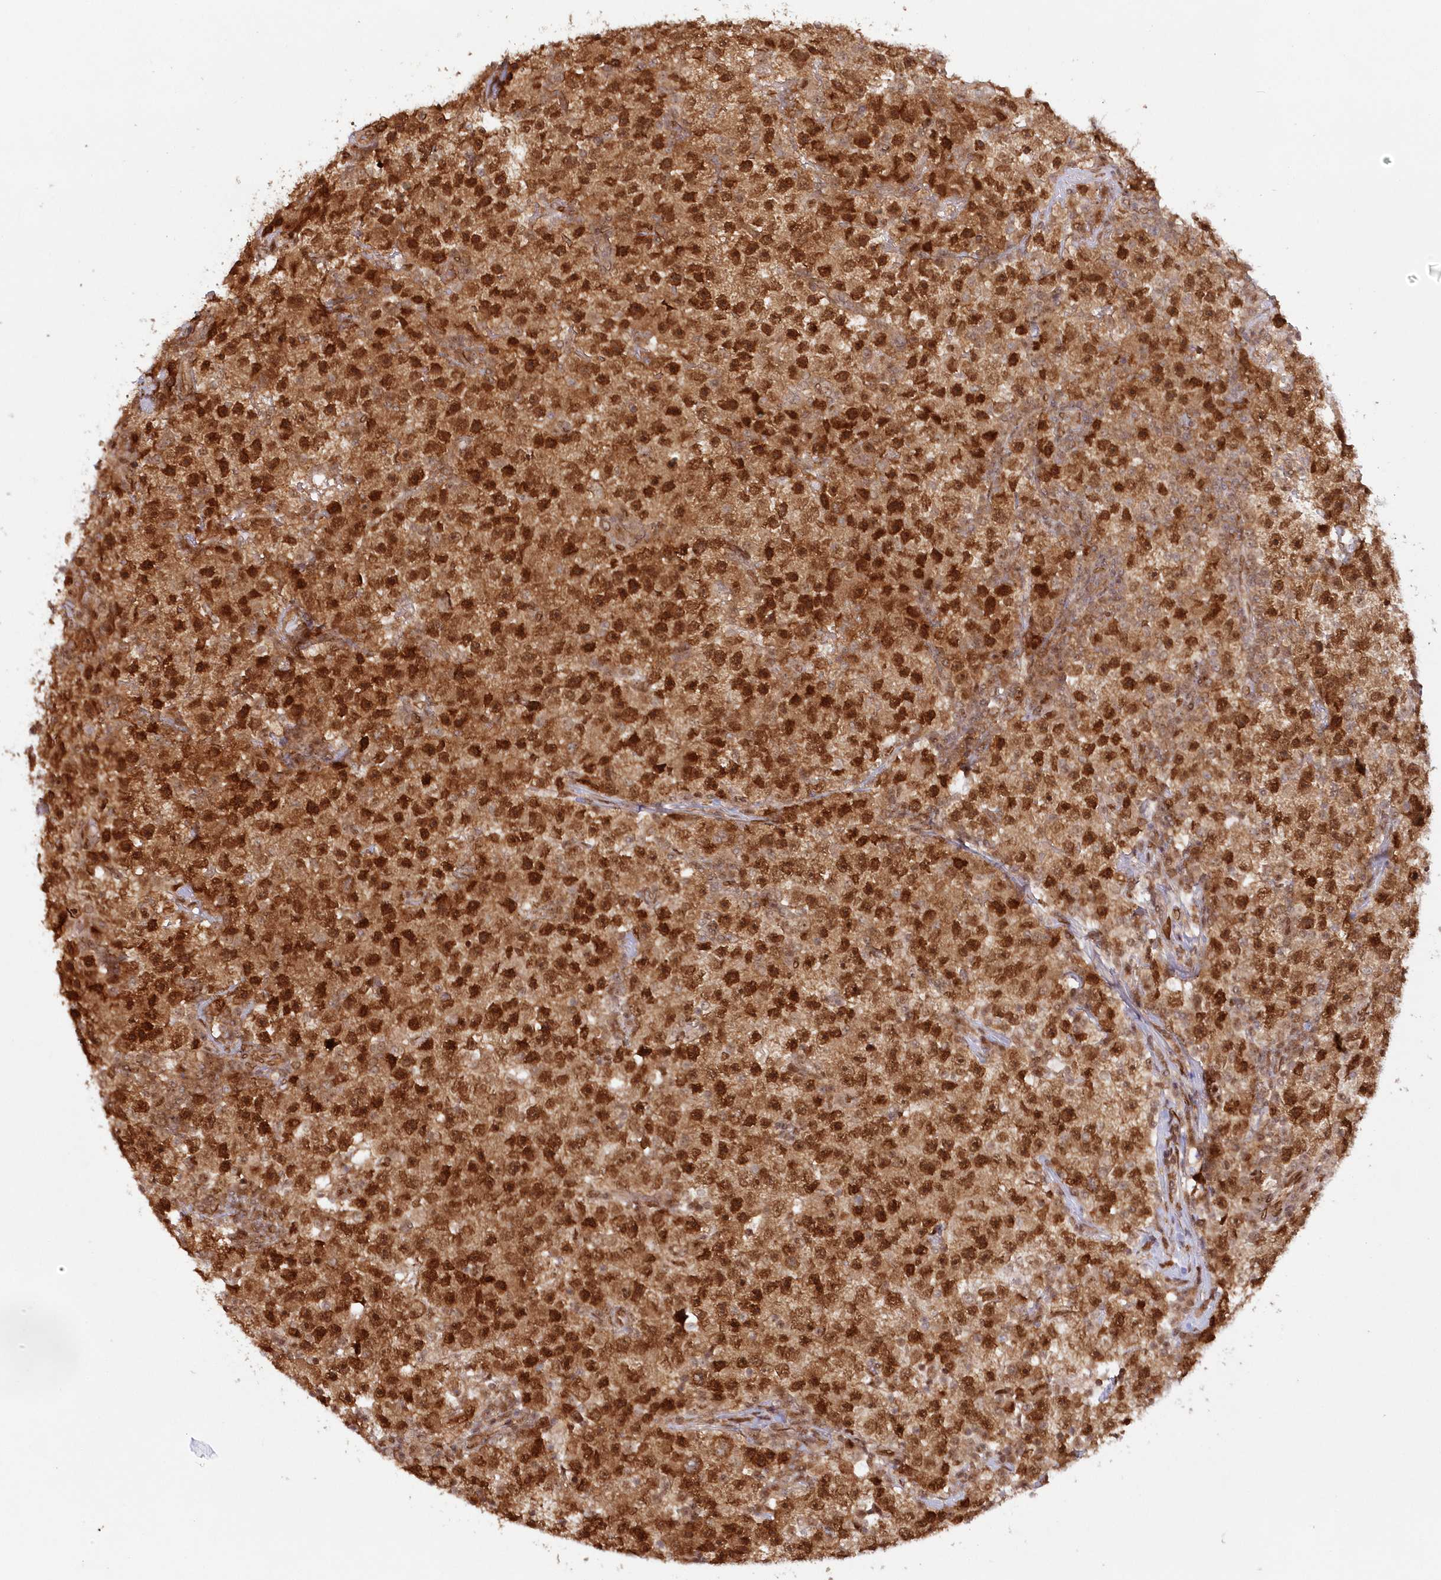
{"staining": {"intensity": "strong", "quantity": ">75%", "location": "cytoplasmic/membranous,nuclear"}, "tissue": "testis cancer", "cell_type": "Tumor cells", "image_type": "cancer", "snomed": [{"axis": "morphology", "description": "Seminoma, NOS"}, {"axis": "topography", "description": "Testis"}], "caption": "An image showing strong cytoplasmic/membranous and nuclear expression in approximately >75% of tumor cells in testis cancer (seminoma), as visualized by brown immunohistochemical staining.", "gene": "TOGARAM2", "patient": {"sex": "male", "age": 22}}